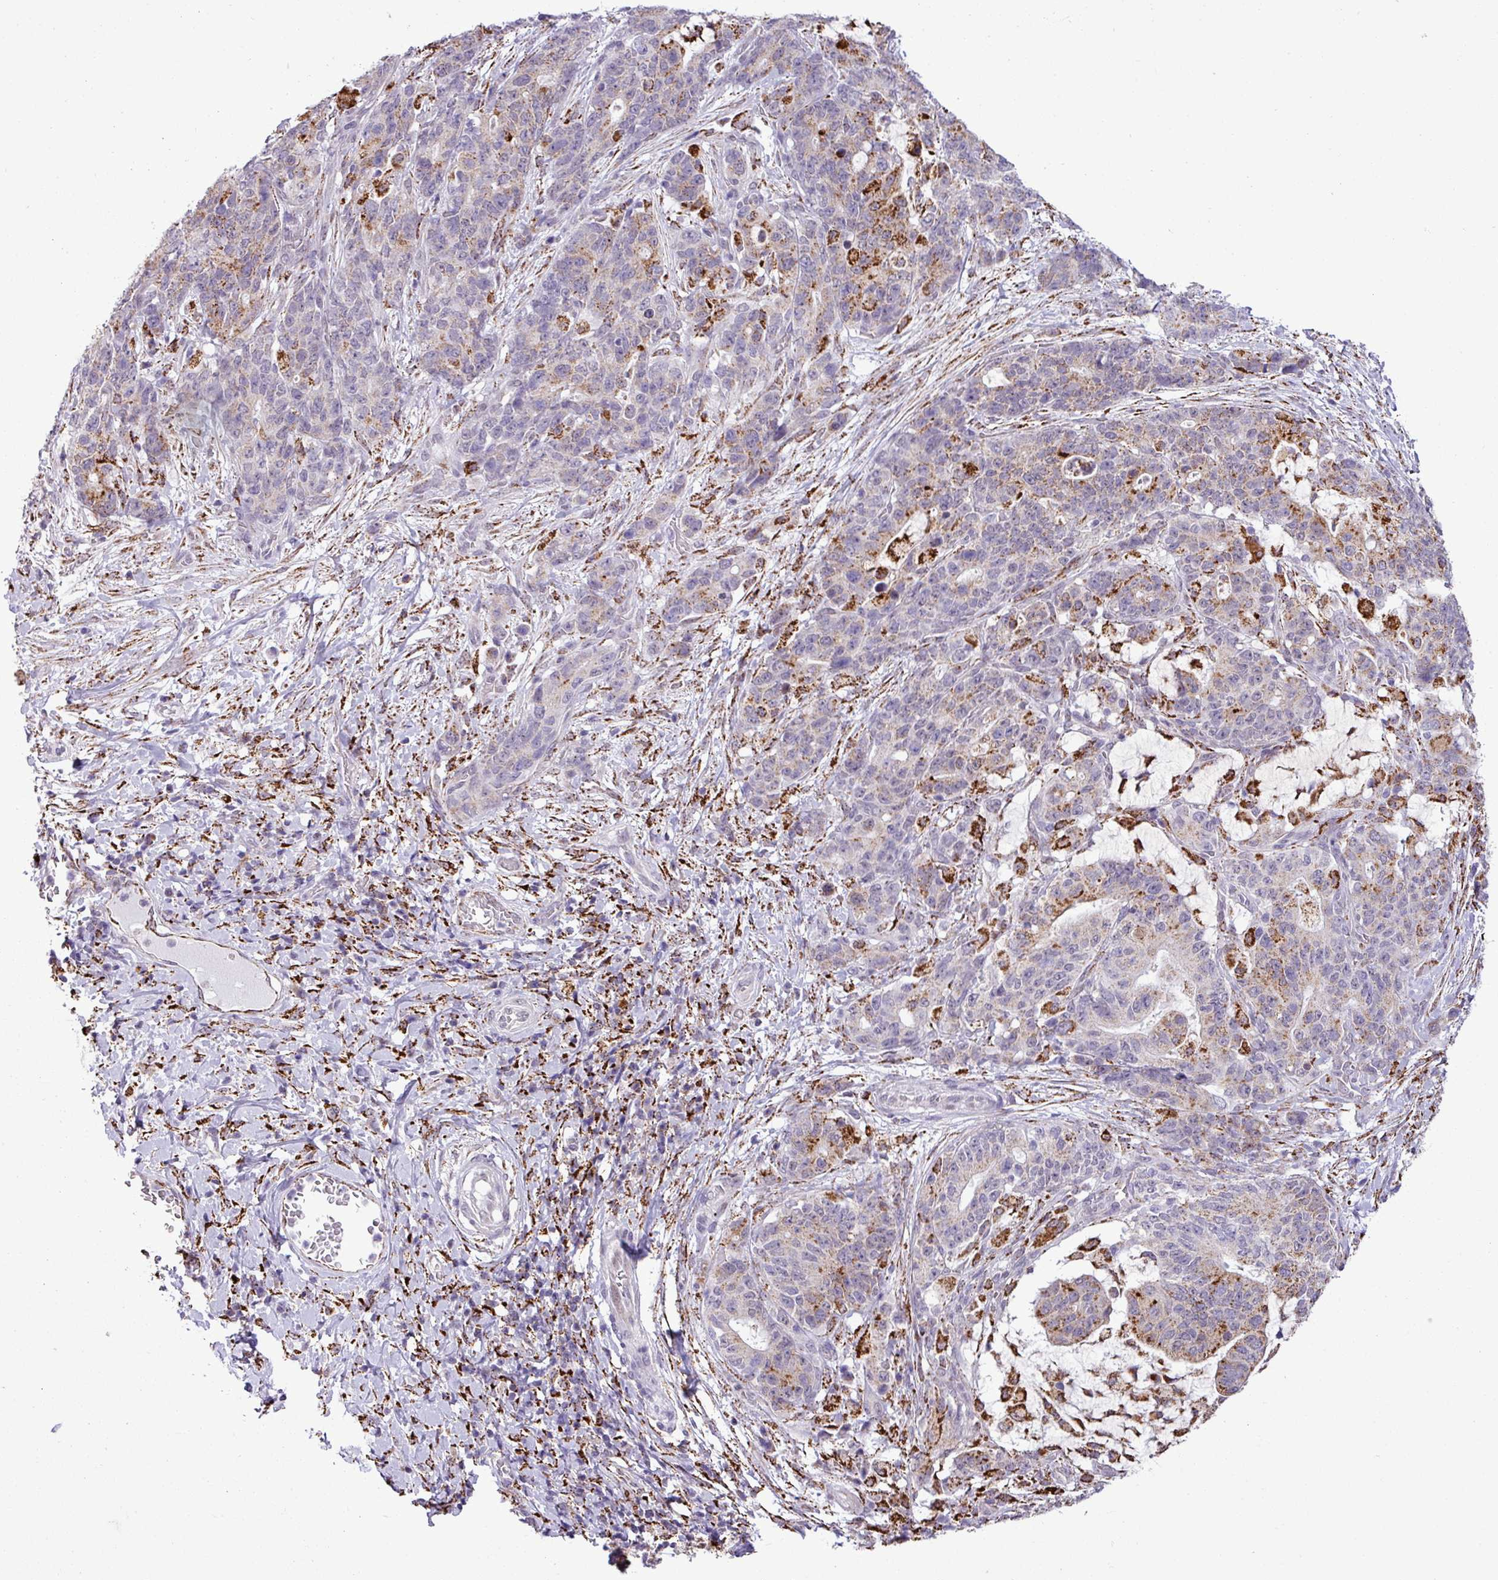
{"staining": {"intensity": "strong", "quantity": "<25%", "location": "cytoplasmic/membranous"}, "tissue": "stomach cancer", "cell_type": "Tumor cells", "image_type": "cancer", "snomed": [{"axis": "morphology", "description": "Normal tissue, NOS"}, {"axis": "morphology", "description": "Adenocarcinoma, NOS"}, {"axis": "topography", "description": "Stomach"}], "caption": "Stomach cancer tissue displays strong cytoplasmic/membranous staining in approximately <25% of tumor cells, visualized by immunohistochemistry. The staining was performed using DAB (3,3'-diaminobenzidine), with brown indicating positive protein expression. Nuclei are stained blue with hematoxylin.", "gene": "SGPP1", "patient": {"sex": "female", "age": 64}}